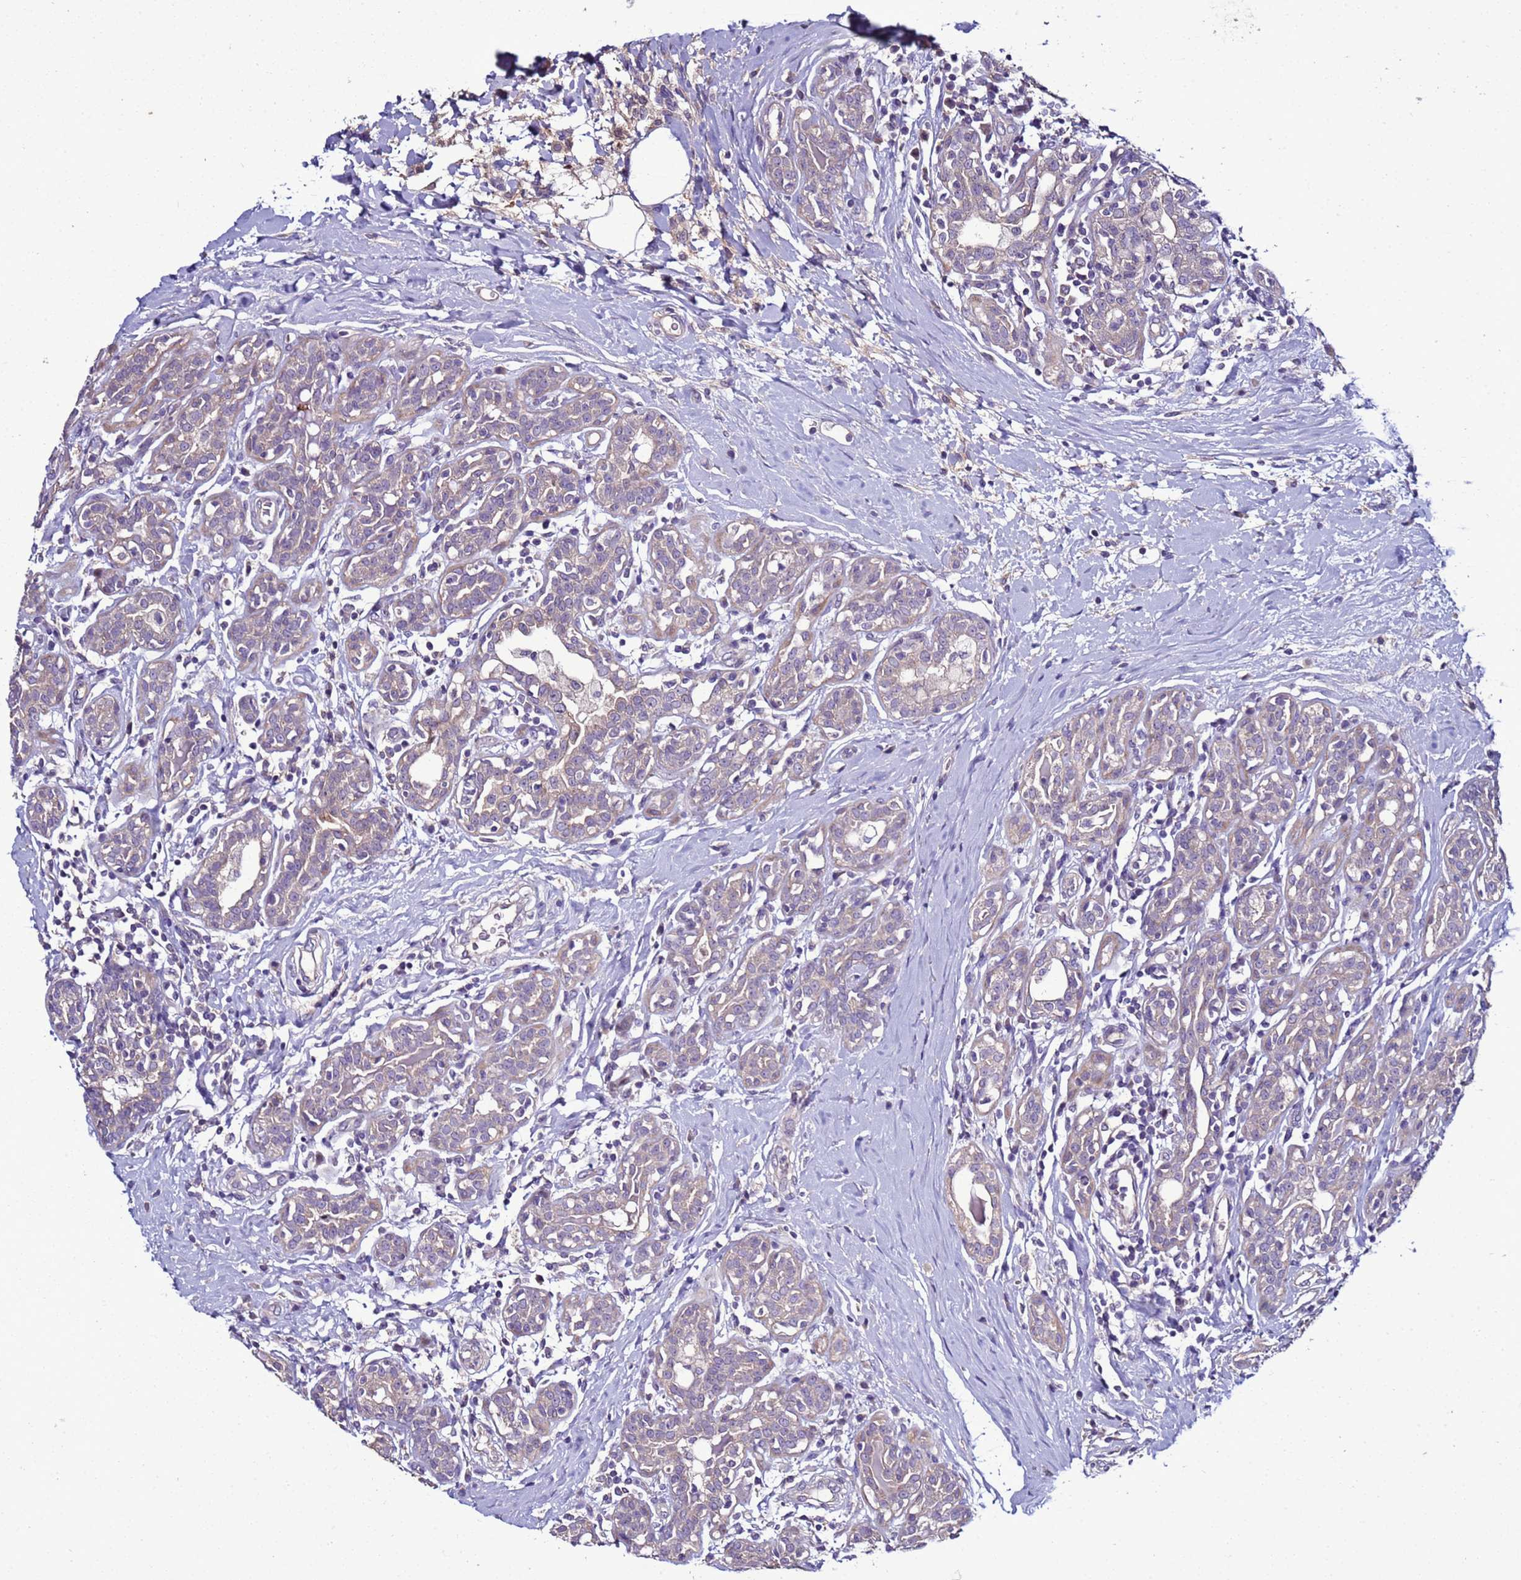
{"staining": {"intensity": "weak", "quantity": "<25%", "location": "cytoplasmic/membranous"}, "tissue": "breast cancer", "cell_type": "Tumor cells", "image_type": "cancer", "snomed": [{"axis": "morphology", "description": "Duct carcinoma"}, {"axis": "topography", "description": "Breast"}], "caption": "High magnification brightfield microscopy of breast intraductal carcinoma stained with DAB (brown) and counterstained with hematoxylin (blue): tumor cells show no significant staining. (Brightfield microscopy of DAB immunohistochemistry at high magnification).", "gene": "RABL2B", "patient": {"sex": "female", "age": 40}}